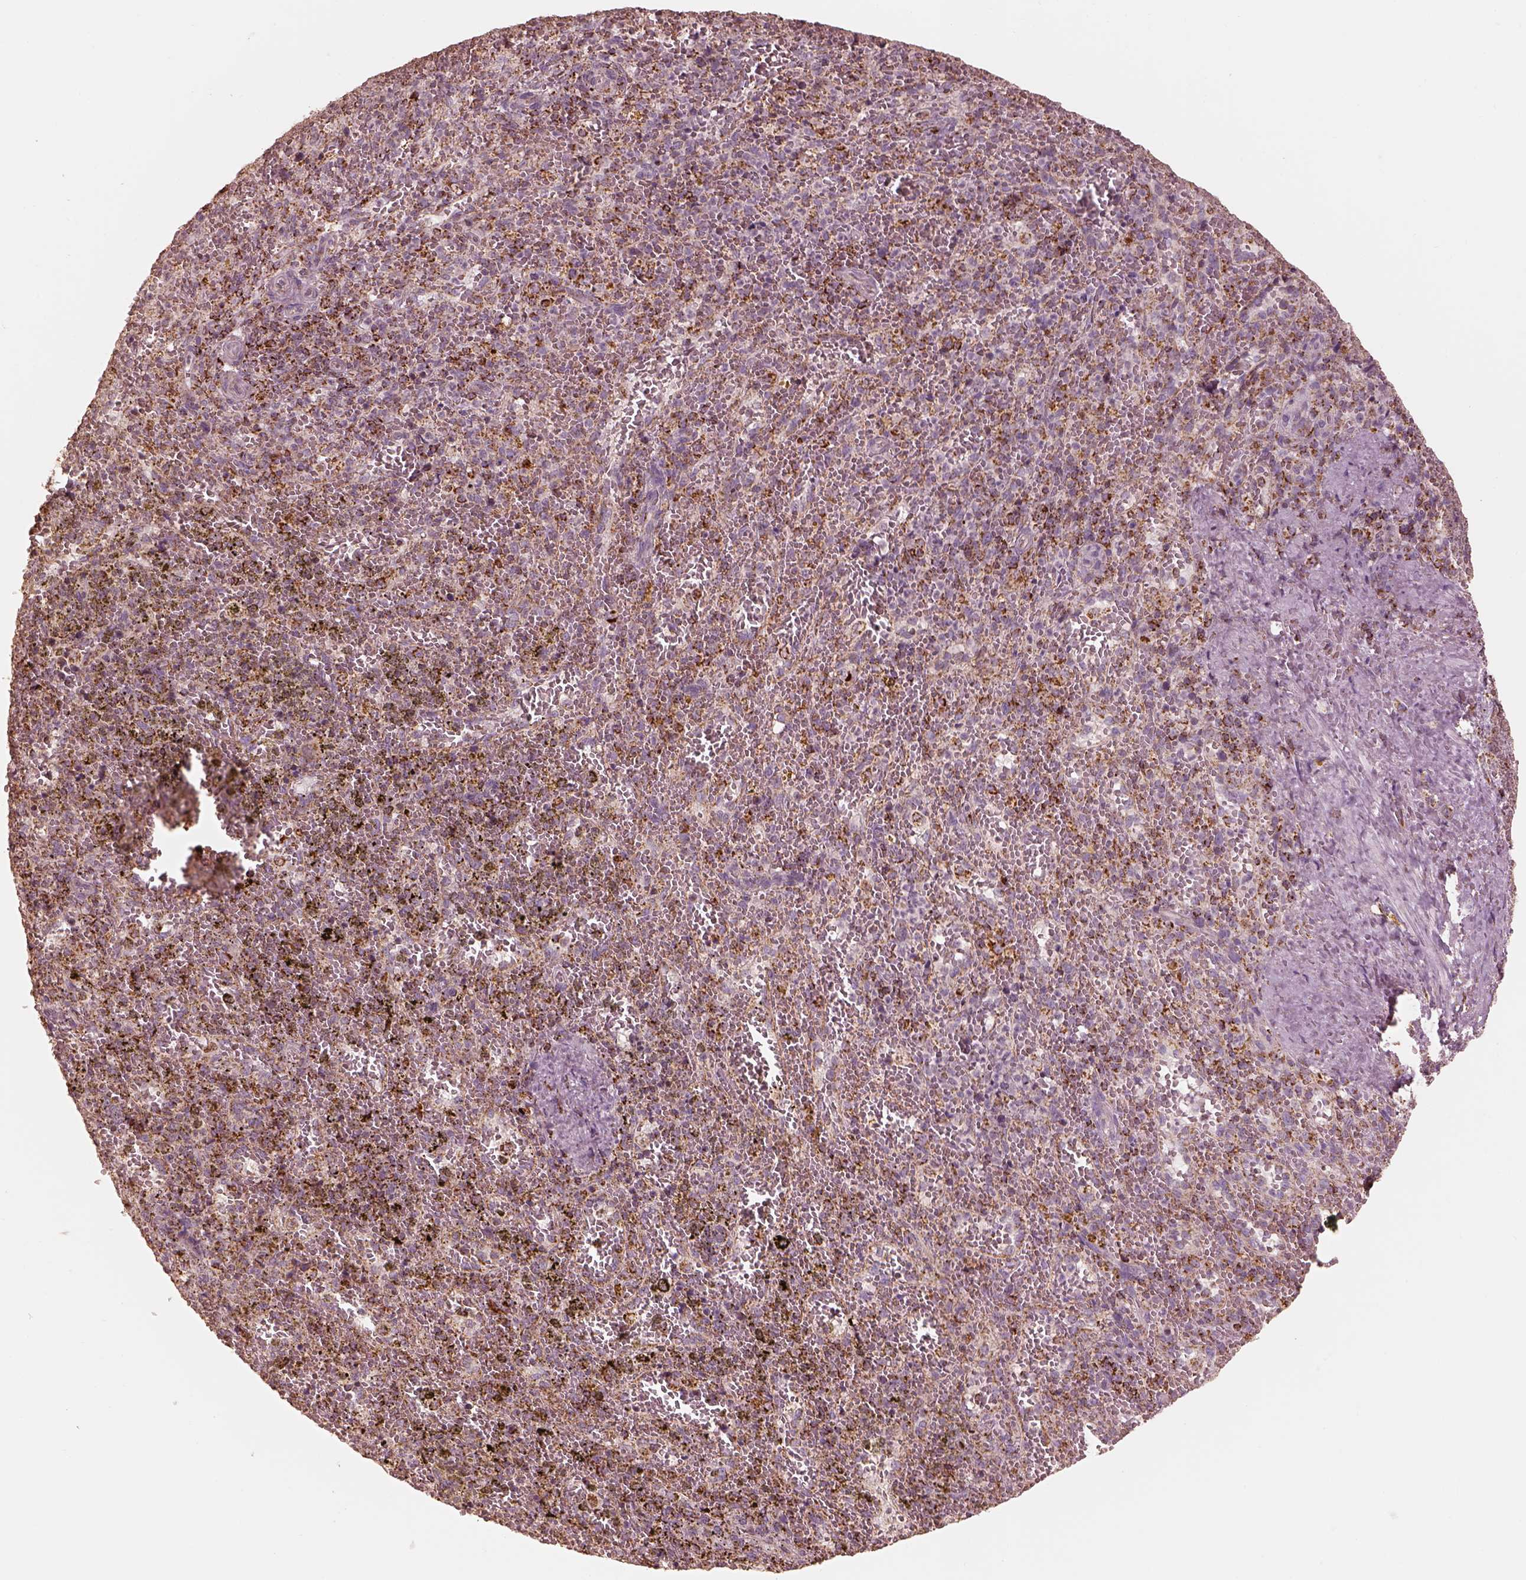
{"staining": {"intensity": "strong", "quantity": "25%-75%", "location": "cytoplasmic/membranous"}, "tissue": "spleen", "cell_type": "Cells in red pulp", "image_type": "normal", "snomed": [{"axis": "morphology", "description": "Normal tissue, NOS"}, {"axis": "topography", "description": "Spleen"}], "caption": "Protein staining of normal spleen demonstrates strong cytoplasmic/membranous expression in about 25%-75% of cells in red pulp.", "gene": "ENTPD6", "patient": {"sex": "female", "age": 50}}